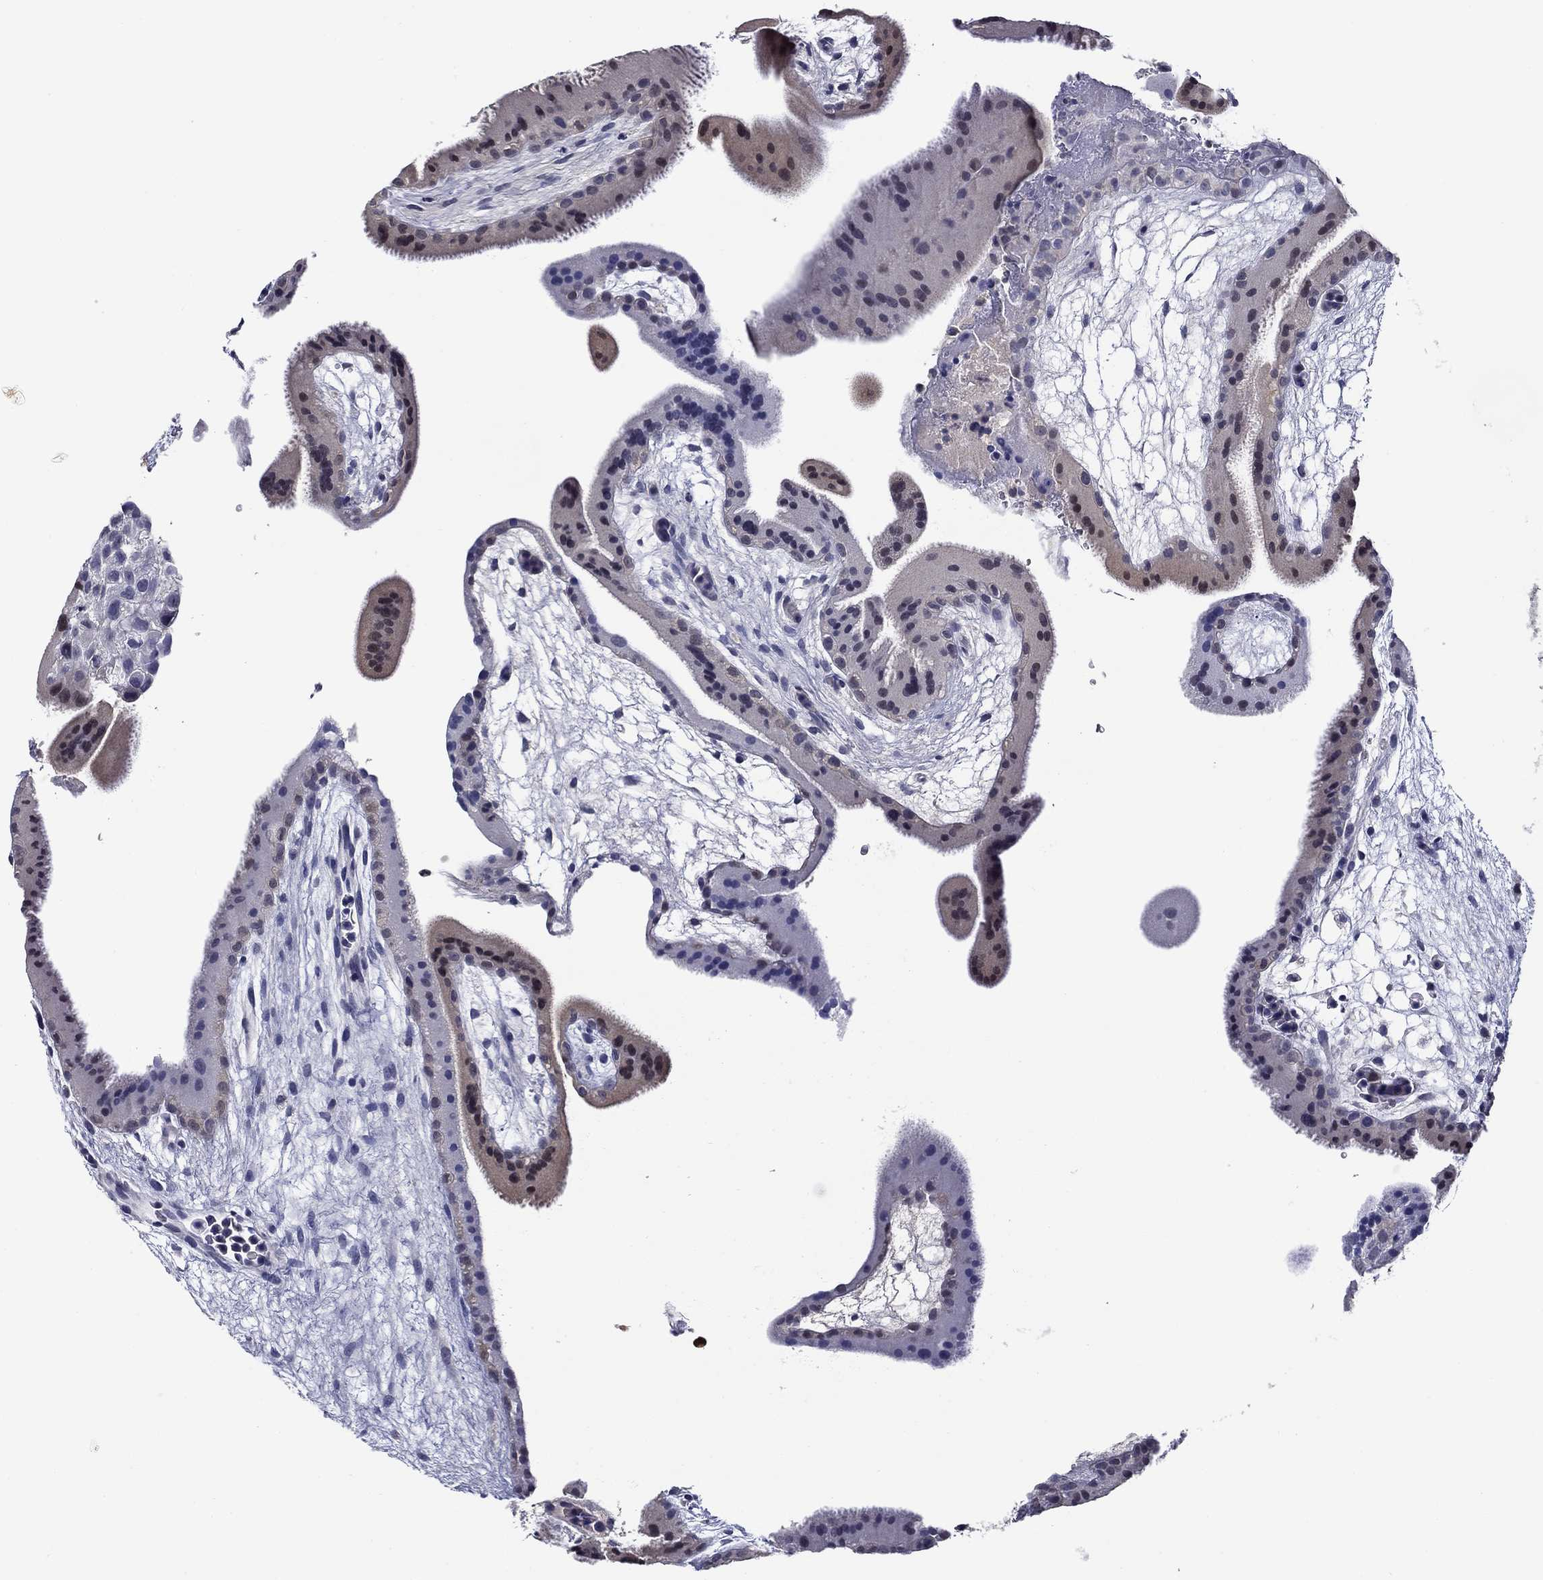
{"staining": {"intensity": "negative", "quantity": "none", "location": "none"}, "tissue": "placenta", "cell_type": "Decidual cells", "image_type": "normal", "snomed": [{"axis": "morphology", "description": "Normal tissue, NOS"}, {"axis": "topography", "description": "Placenta"}], "caption": "High power microscopy histopathology image of an immunohistochemistry (IHC) image of normal placenta, revealing no significant expression in decidual cells. (DAB (3,3'-diaminobenzidine) immunohistochemistry with hematoxylin counter stain).", "gene": "DDTL", "patient": {"sex": "female", "age": 19}}